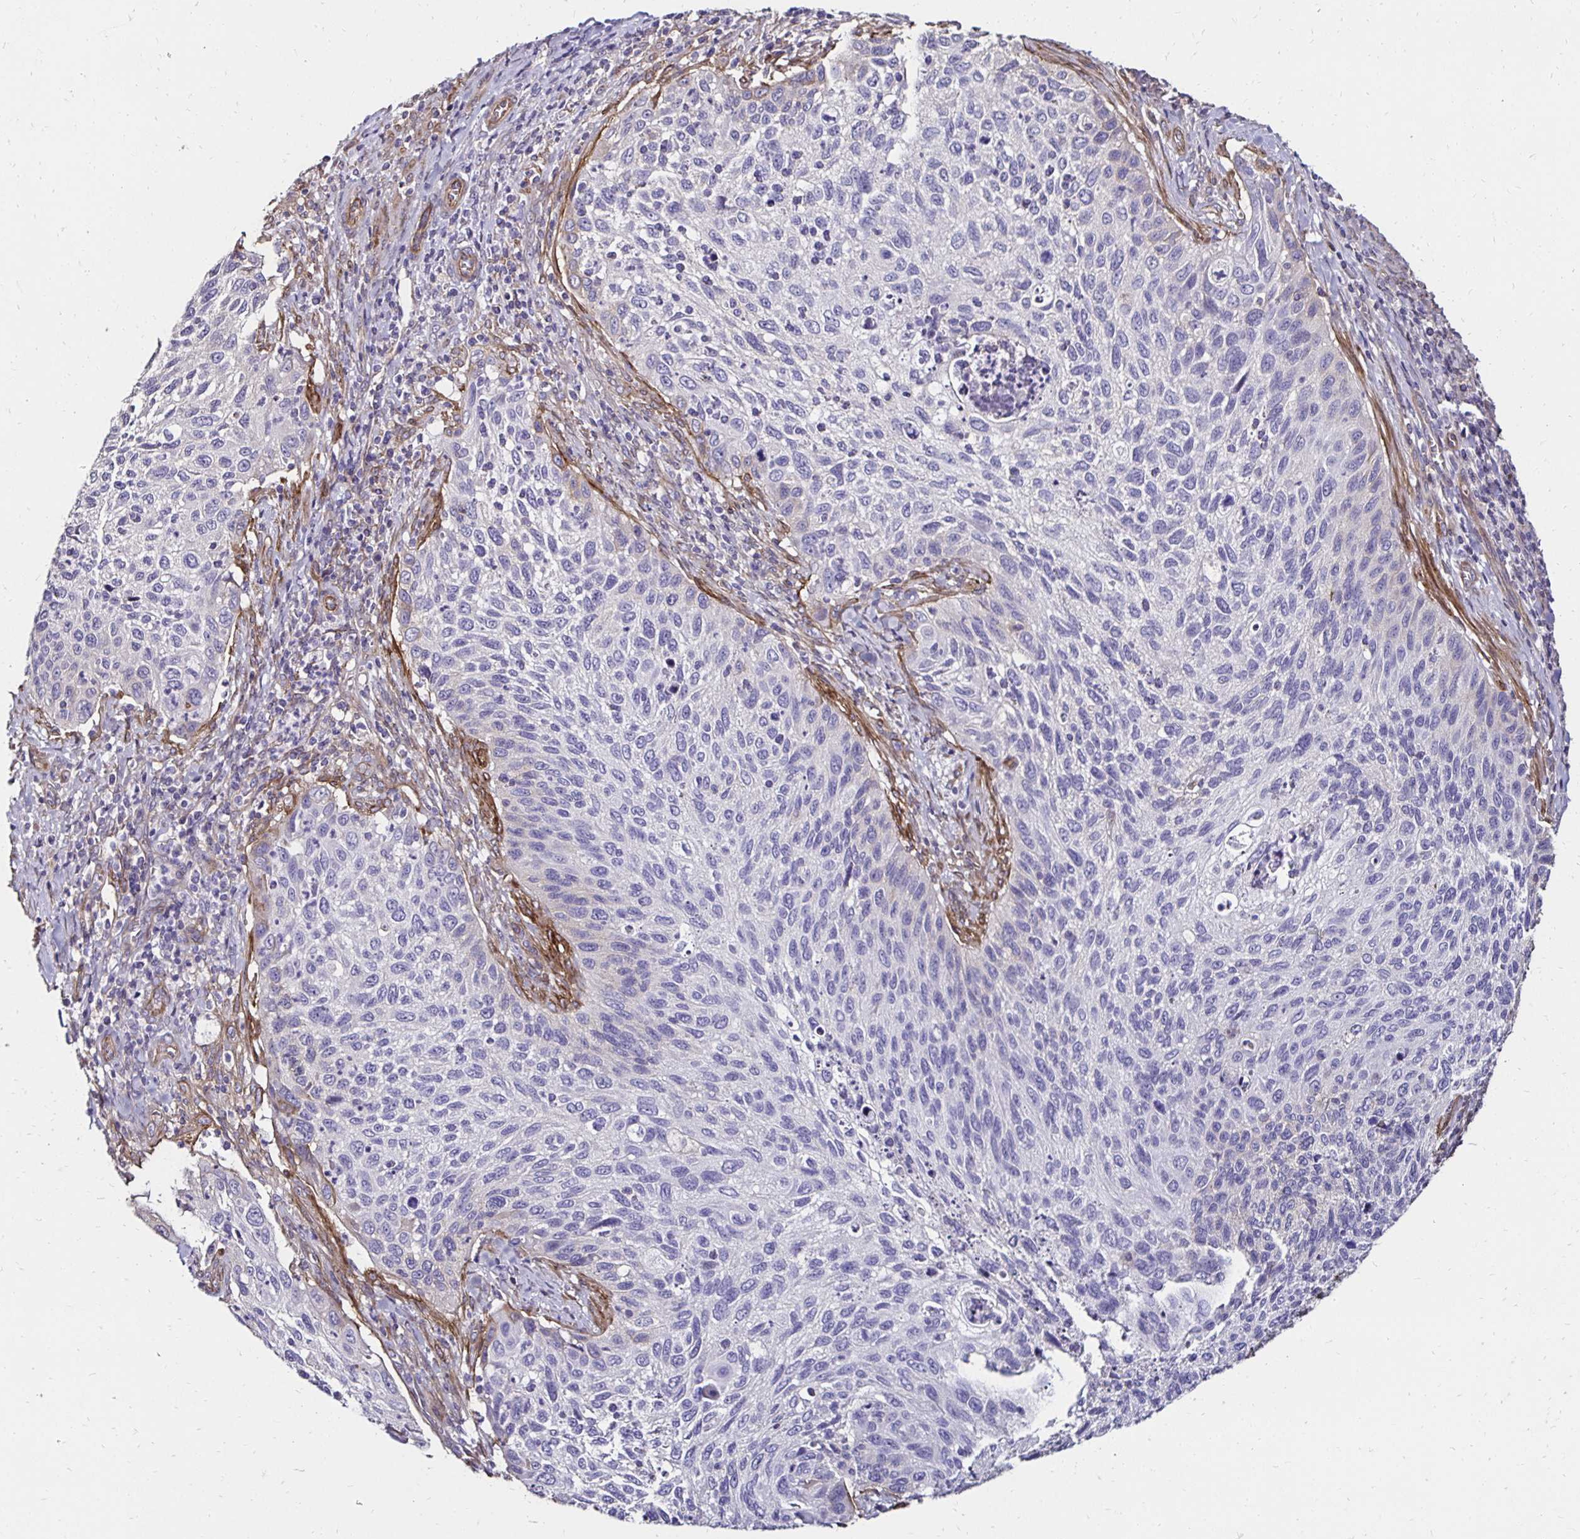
{"staining": {"intensity": "negative", "quantity": "none", "location": "none"}, "tissue": "cervical cancer", "cell_type": "Tumor cells", "image_type": "cancer", "snomed": [{"axis": "morphology", "description": "Squamous cell carcinoma, NOS"}, {"axis": "topography", "description": "Cervix"}], "caption": "Squamous cell carcinoma (cervical) stained for a protein using IHC displays no staining tumor cells.", "gene": "ITGB1", "patient": {"sex": "female", "age": 70}}